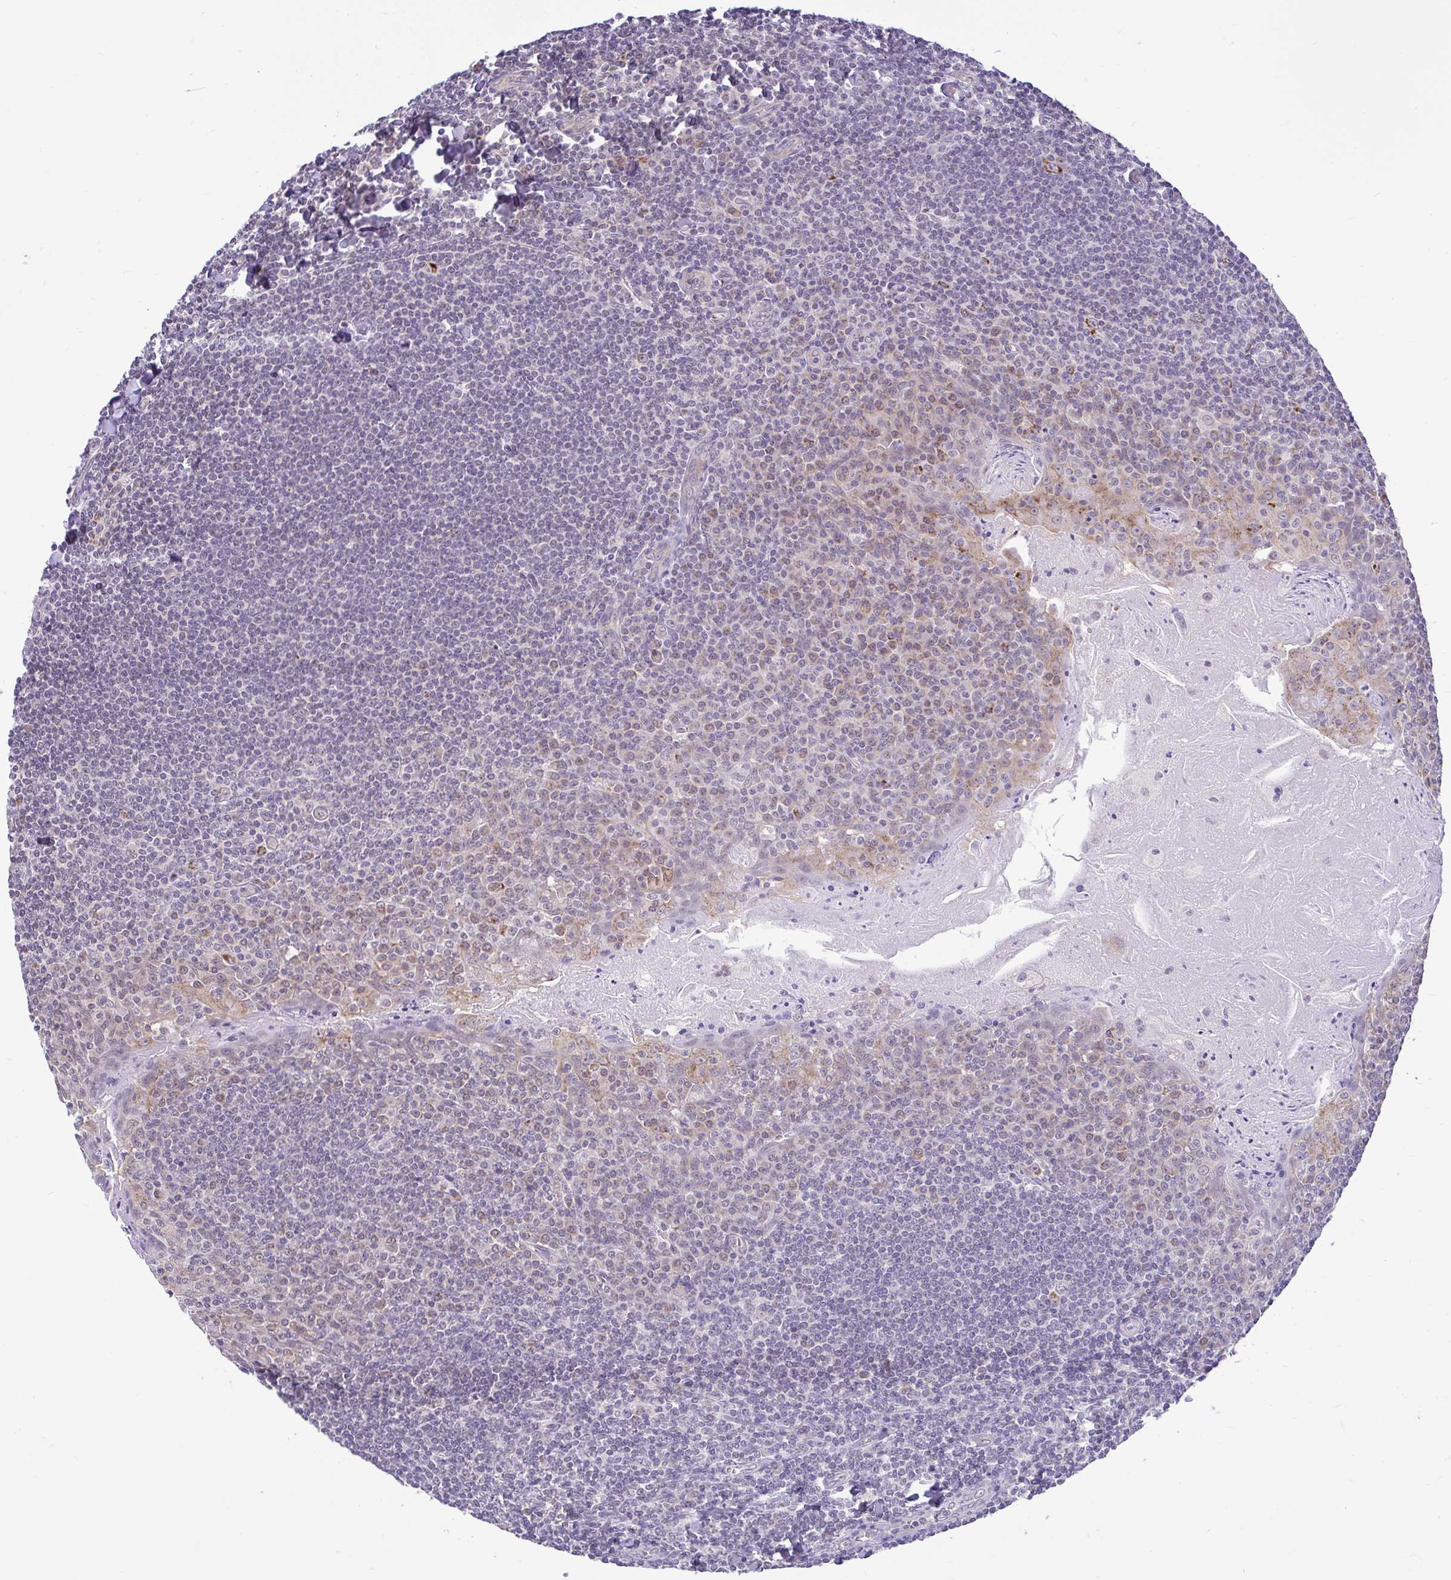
{"staining": {"intensity": "moderate", "quantity": "25%-75%", "location": "cytoplasmic/membranous"}, "tissue": "tonsil", "cell_type": "Germinal center cells", "image_type": "normal", "snomed": [{"axis": "morphology", "description": "Normal tissue, NOS"}, {"axis": "topography", "description": "Tonsil"}], "caption": "Moderate cytoplasmic/membranous protein expression is present in approximately 25%-75% of germinal center cells in tonsil. (Brightfield microscopy of DAB IHC at high magnification).", "gene": "PYCR2", "patient": {"sex": "male", "age": 27}}